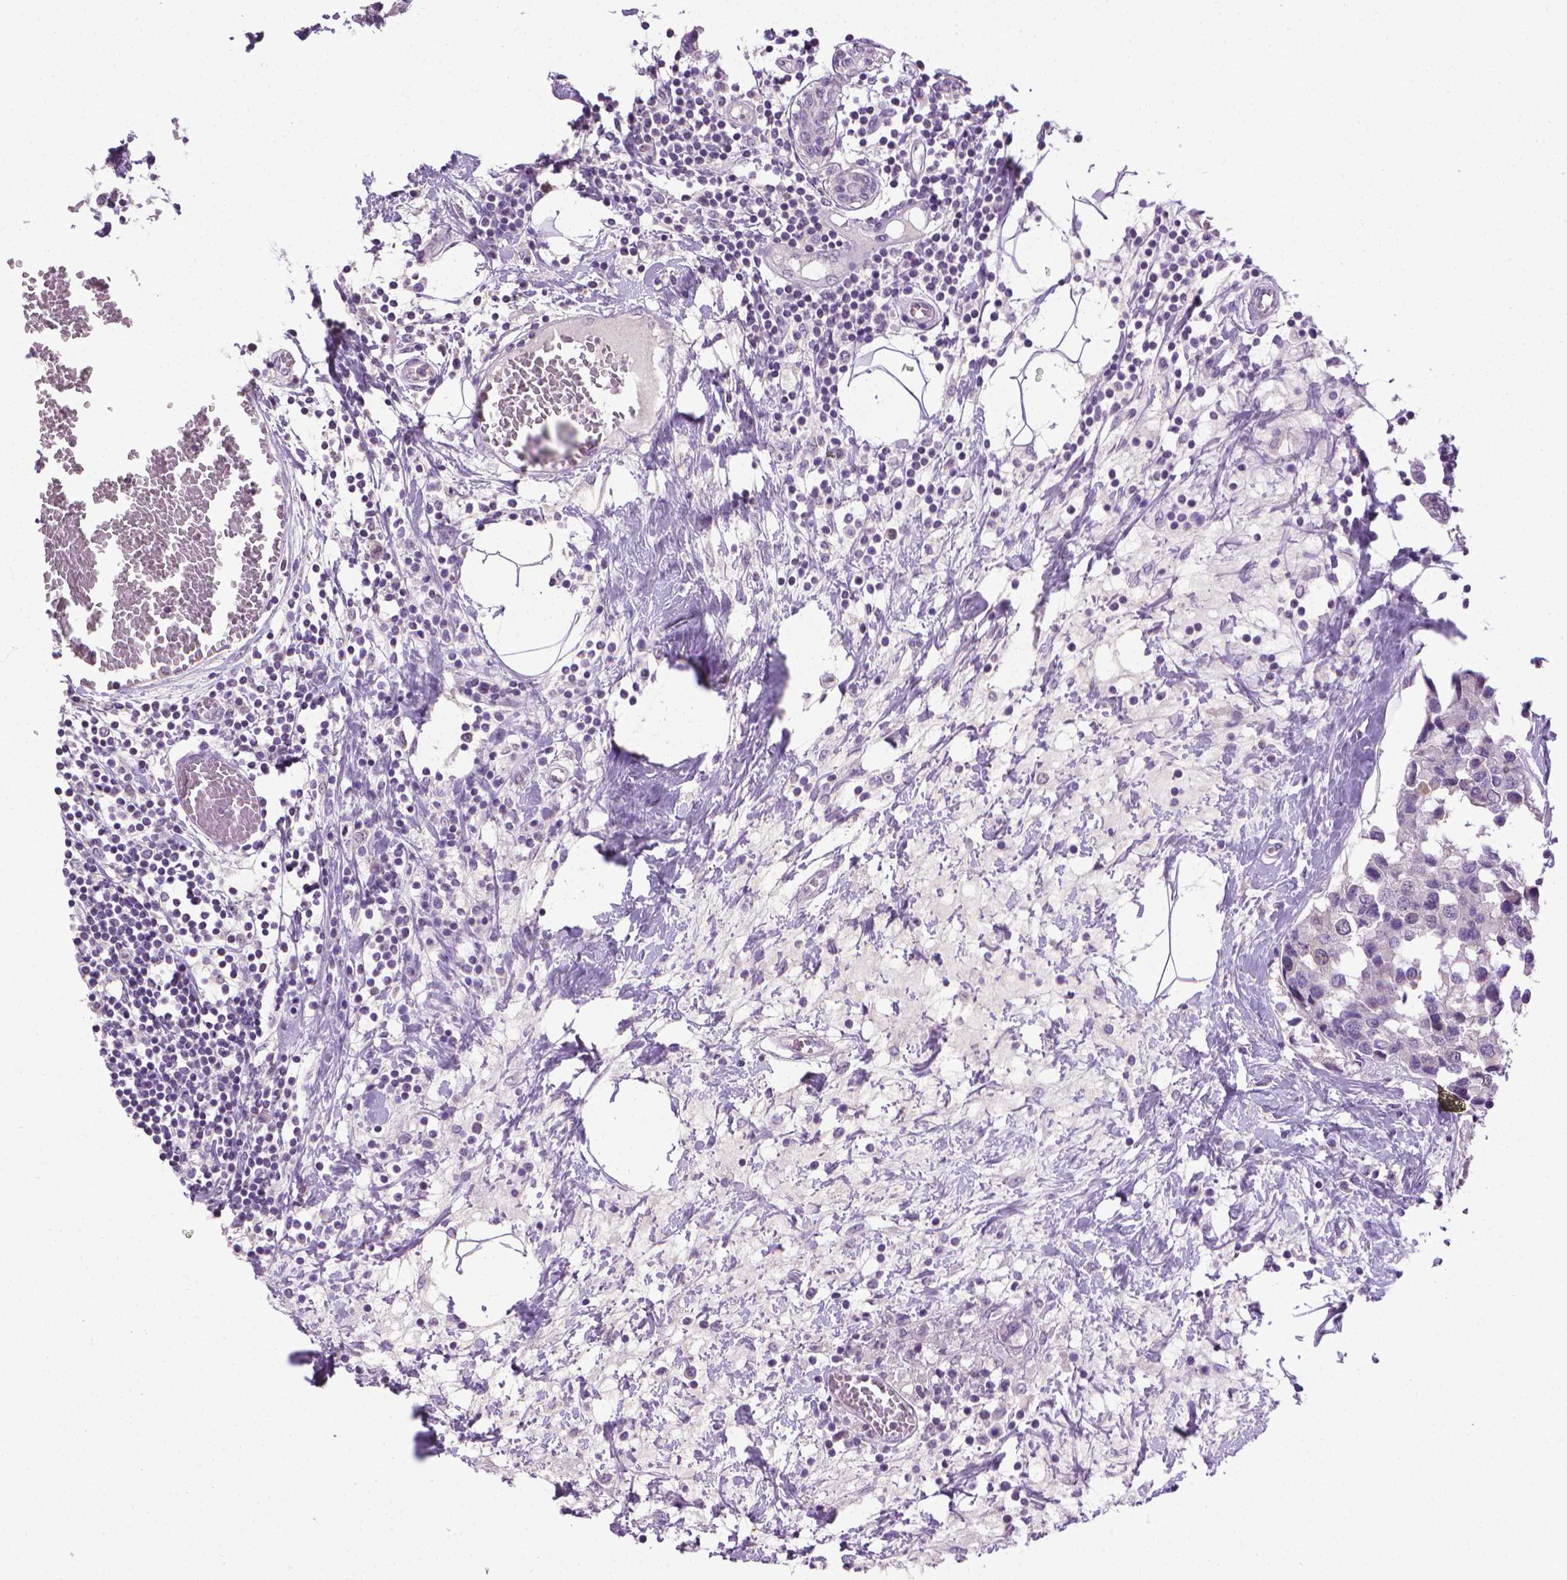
{"staining": {"intensity": "negative", "quantity": "none", "location": "none"}, "tissue": "breast cancer", "cell_type": "Tumor cells", "image_type": "cancer", "snomed": [{"axis": "morphology", "description": "Lobular carcinoma"}, {"axis": "topography", "description": "Breast"}], "caption": "Immunohistochemistry of breast cancer (lobular carcinoma) shows no staining in tumor cells.", "gene": "CDKN2D", "patient": {"sex": "female", "age": 59}}